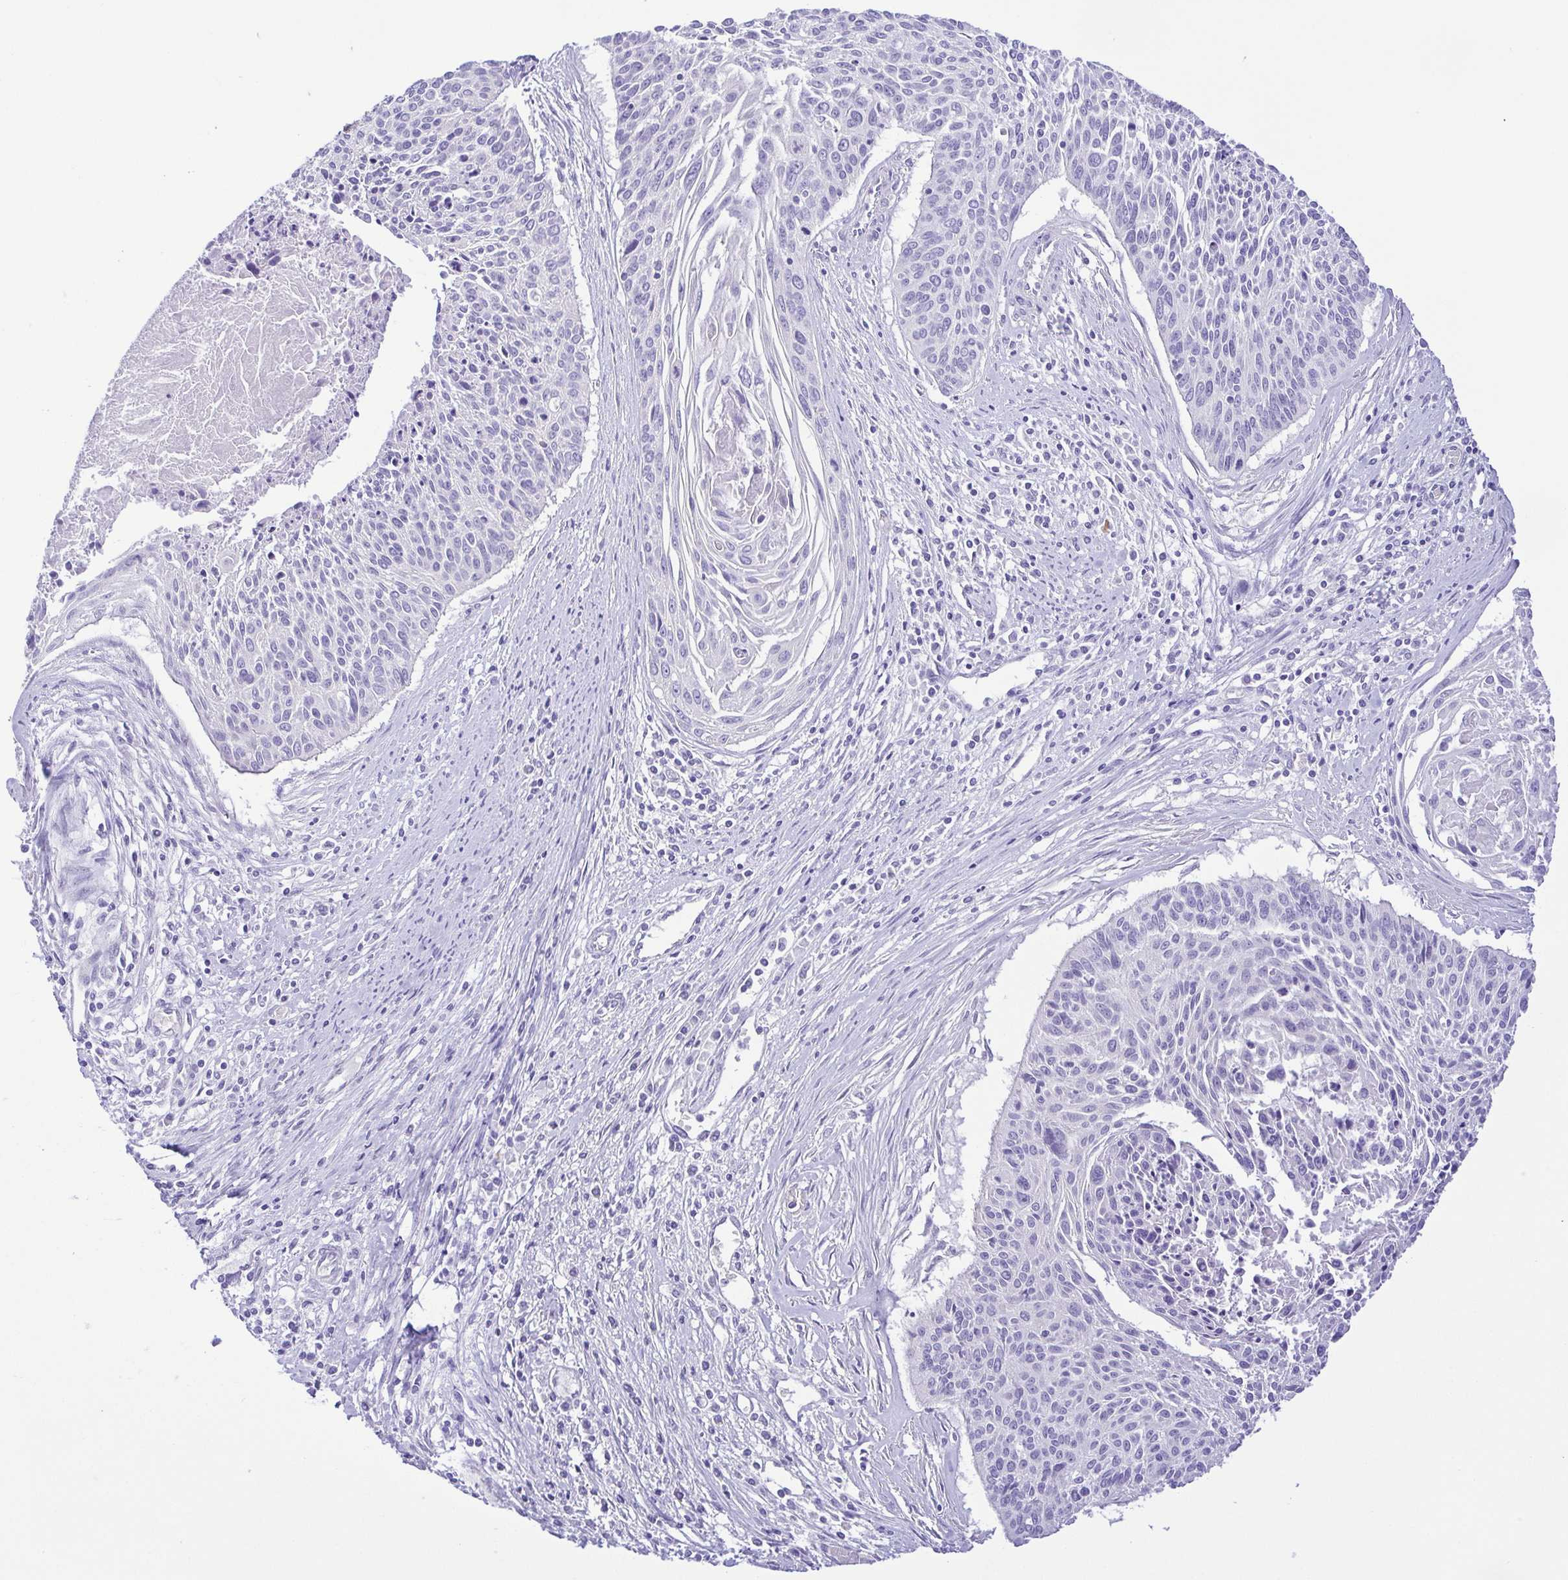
{"staining": {"intensity": "negative", "quantity": "none", "location": "none"}, "tissue": "cervical cancer", "cell_type": "Tumor cells", "image_type": "cancer", "snomed": [{"axis": "morphology", "description": "Squamous cell carcinoma, NOS"}, {"axis": "topography", "description": "Cervix"}], "caption": "Photomicrograph shows no protein staining in tumor cells of cervical cancer (squamous cell carcinoma) tissue.", "gene": "EPB42", "patient": {"sex": "female", "age": 55}}